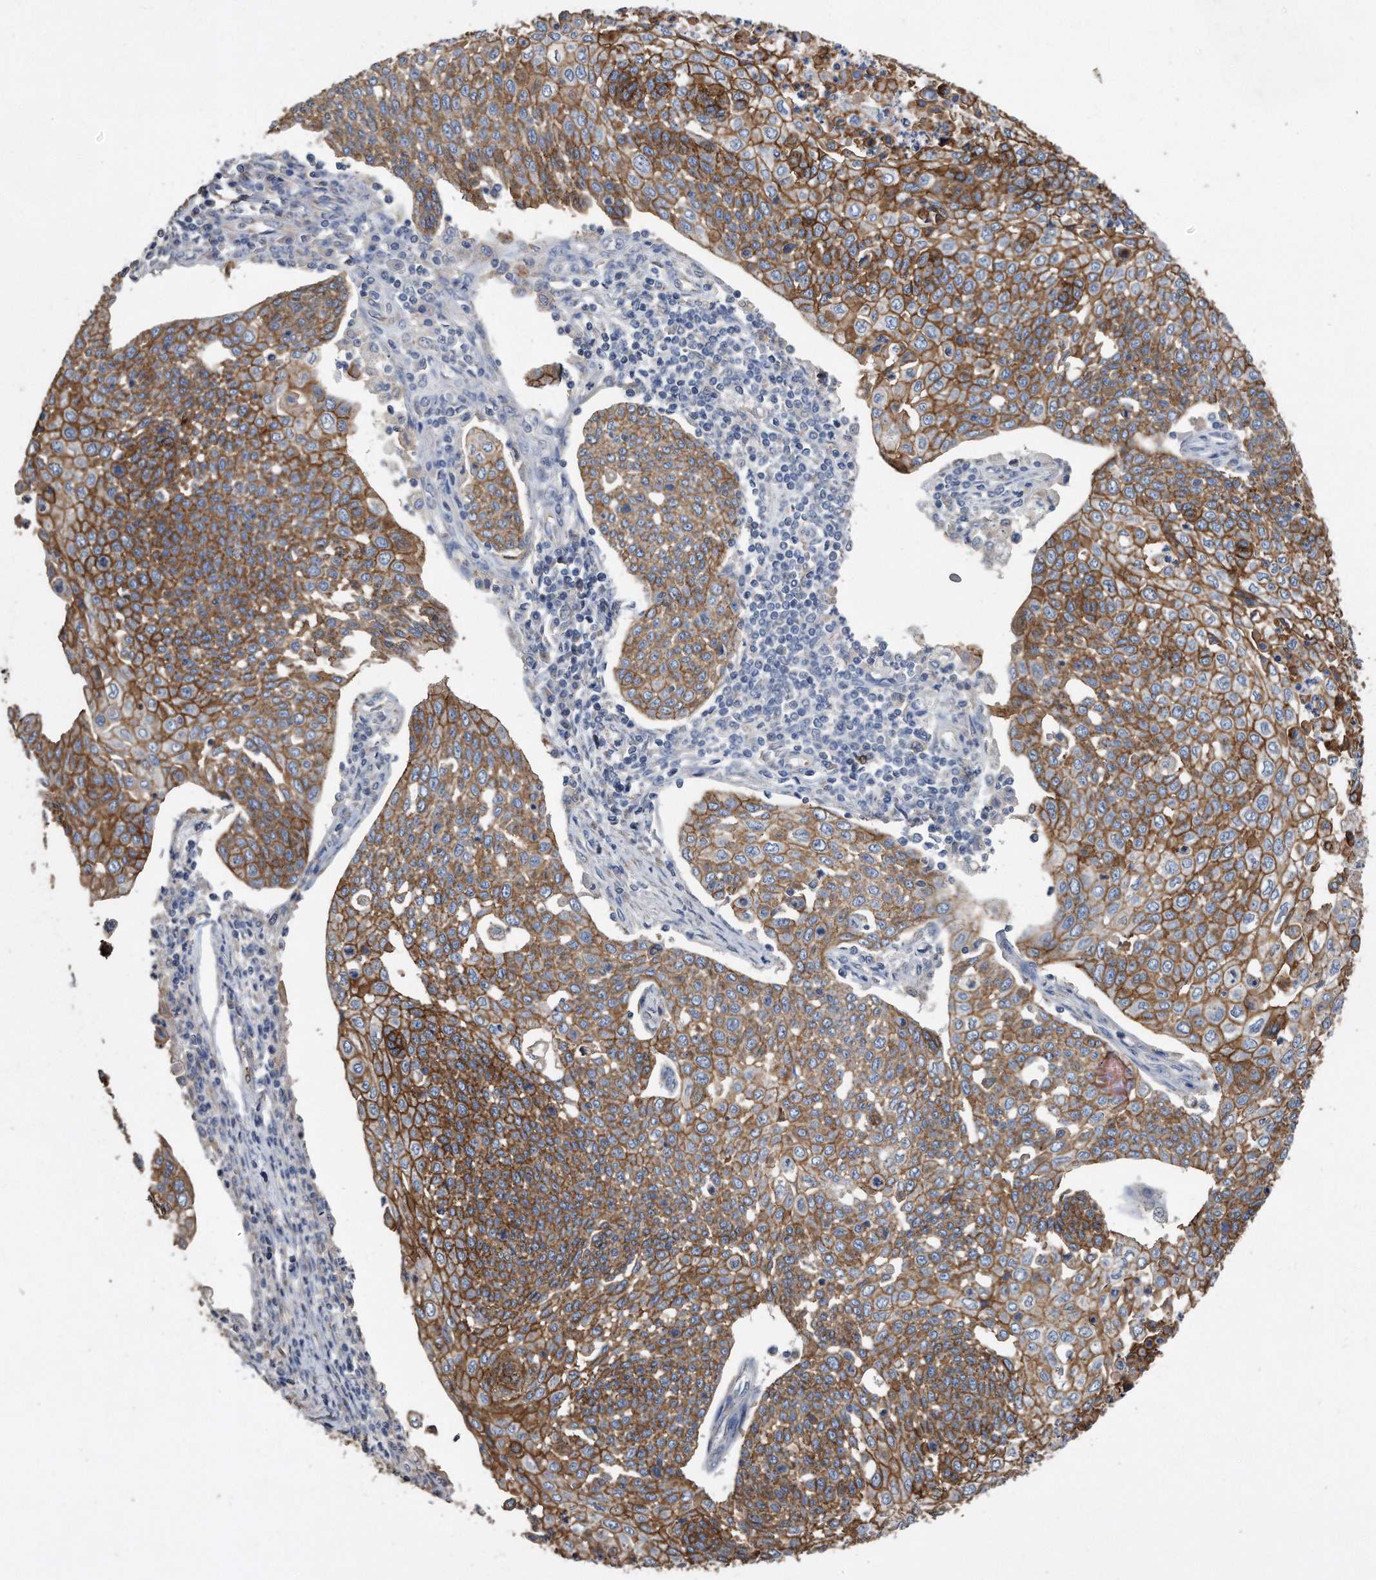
{"staining": {"intensity": "moderate", "quantity": ">75%", "location": "cytoplasmic/membranous"}, "tissue": "cervical cancer", "cell_type": "Tumor cells", "image_type": "cancer", "snomed": [{"axis": "morphology", "description": "Squamous cell carcinoma, NOS"}, {"axis": "topography", "description": "Cervix"}], "caption": "A high-resolution micrograph shows immunohistochemistry staining of squamous cell carcinoma (cervical), which shows moderate cytoplasmic/membranous positivity in about >75% of tumor cells.", "gene": "CDCP1", "patient": {"sex": "female", "age": 34}}